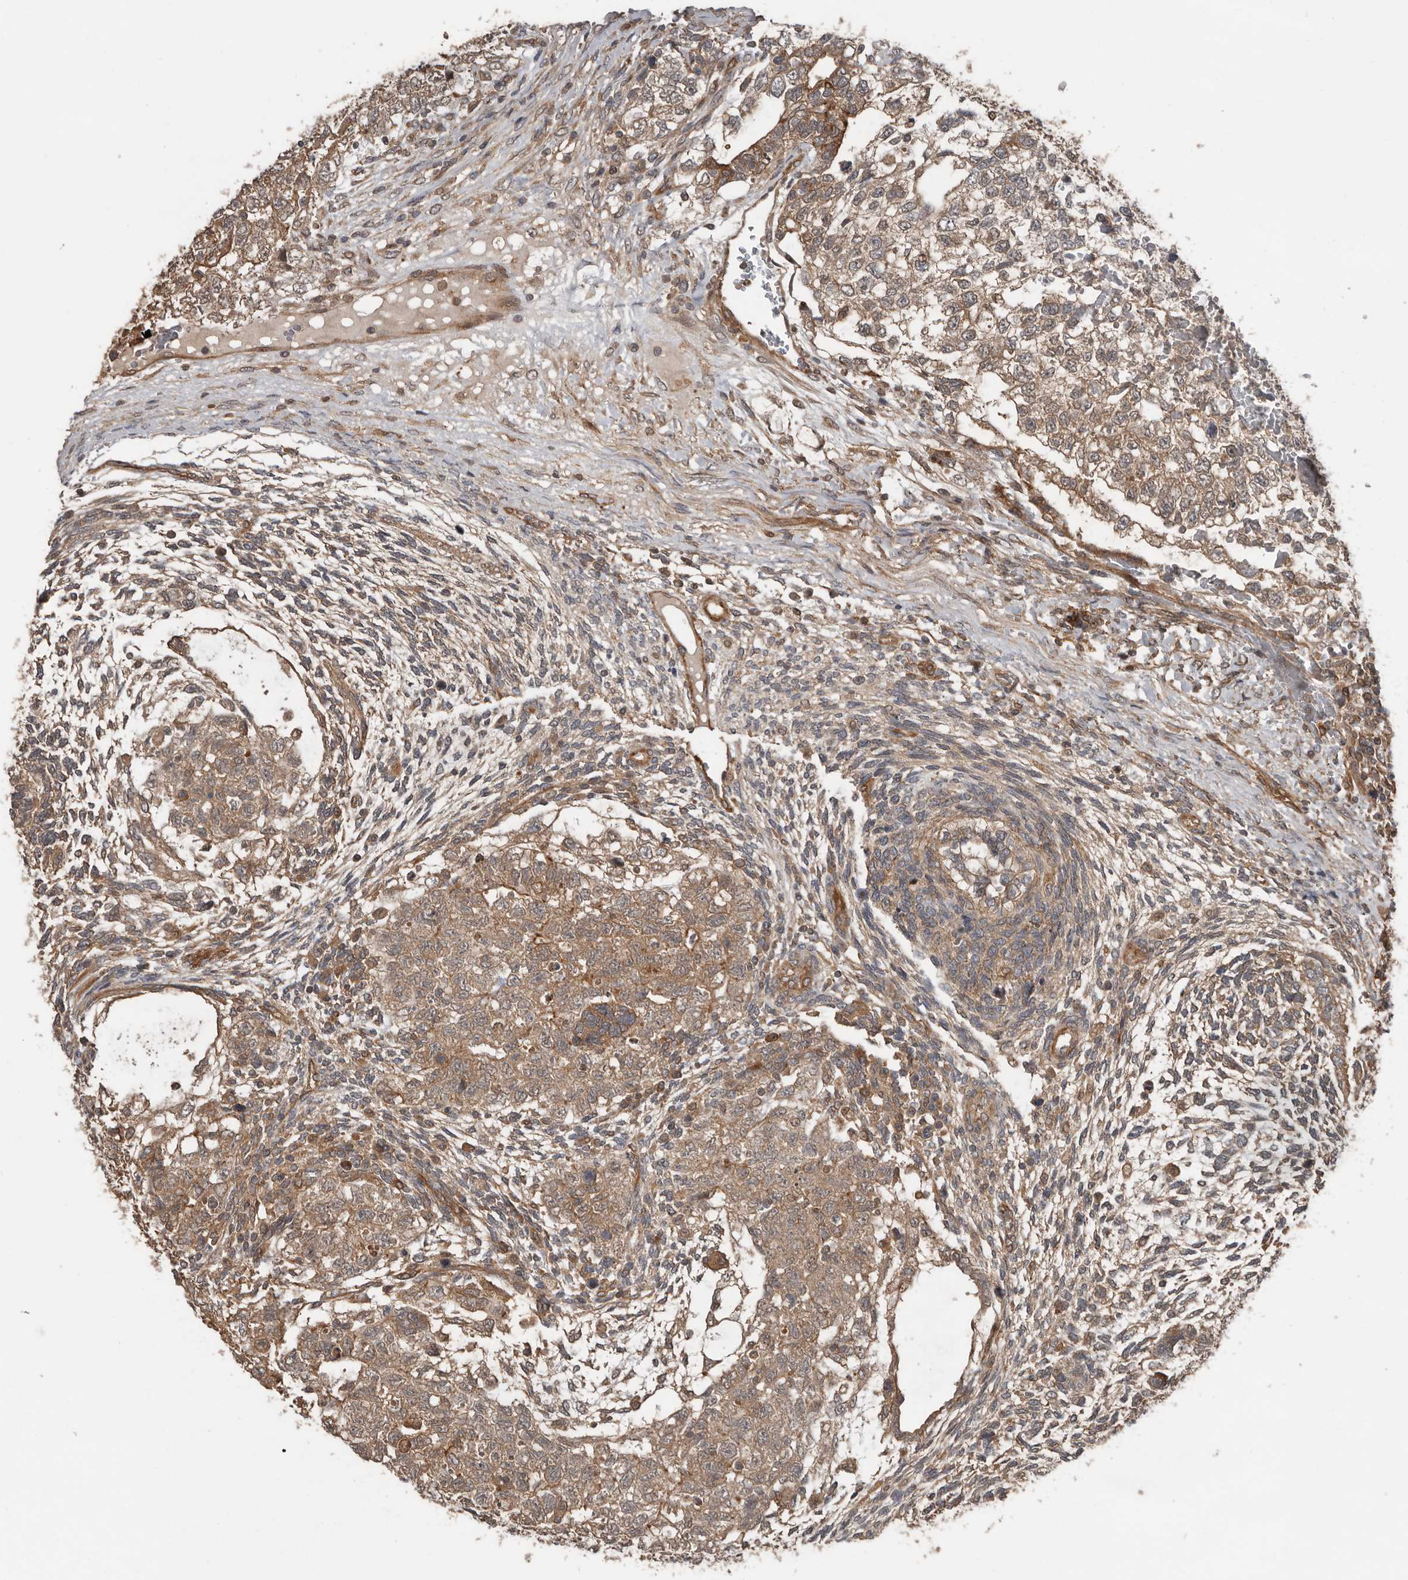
{"staining": {"intensity": "weak", "quantity": ">75%", "location": "cytoplasmic/membranous"}, "tissue": "testis cancer", "cell_type": "Tumor cells", "image_type": "cancer", "snomed": [{"axis": "morphology", "description": "Carcinoma, Embryonal, NOS"}, {"axis": "topography", "description": "Testis"}], "caption": "The immunohistochemical stain labels weak cytoplasmic/membranous staining in tumor cells of testis embryonal carcinoma tissue.", "gene": "EXOC3L1", "patient": {"sex": "male", "age": 37}}